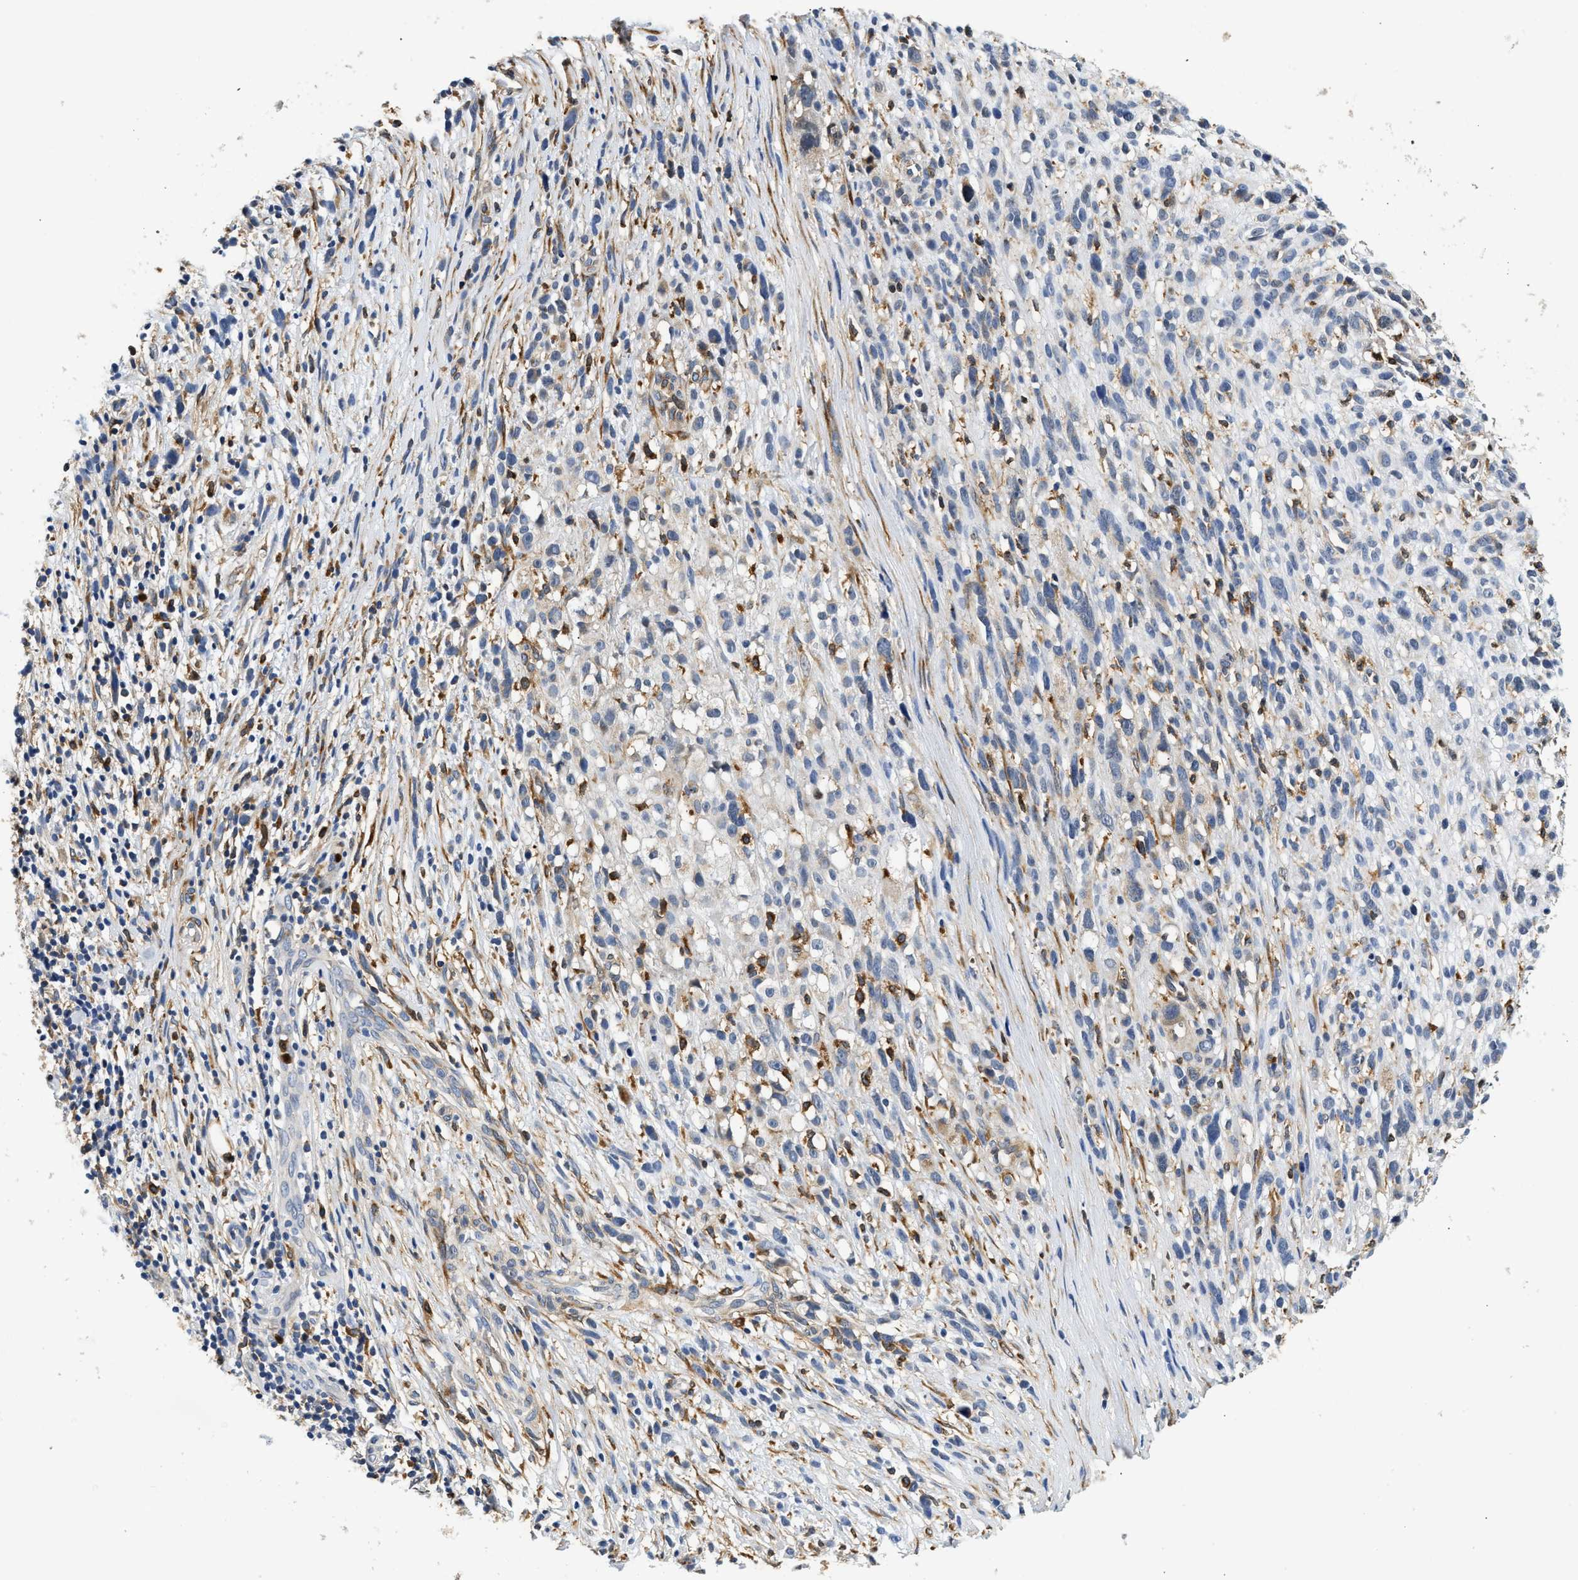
{"staining": {"intensity": "weak", "quantity": "<25%", "location": "cytoplasmic/membranous"}, "tissue": "melanoma", "cell_type": "Tumor cells", "image_type": "cancer", "snomed": [{"axis": "morphology", "description": "Malignant melanoma, NOS"}, {"axis": "topography", "description": "Skin"}], "caption": "There is no significant positivity in tumor cells of melanoma. The staining is performed using DAB (3,3'-diaminobenzidine) brown chromogen with nuclei counter-stained in using hematoxylin.", "gene": "RAB31", "patient": {"sex": "female", "age": 55}}